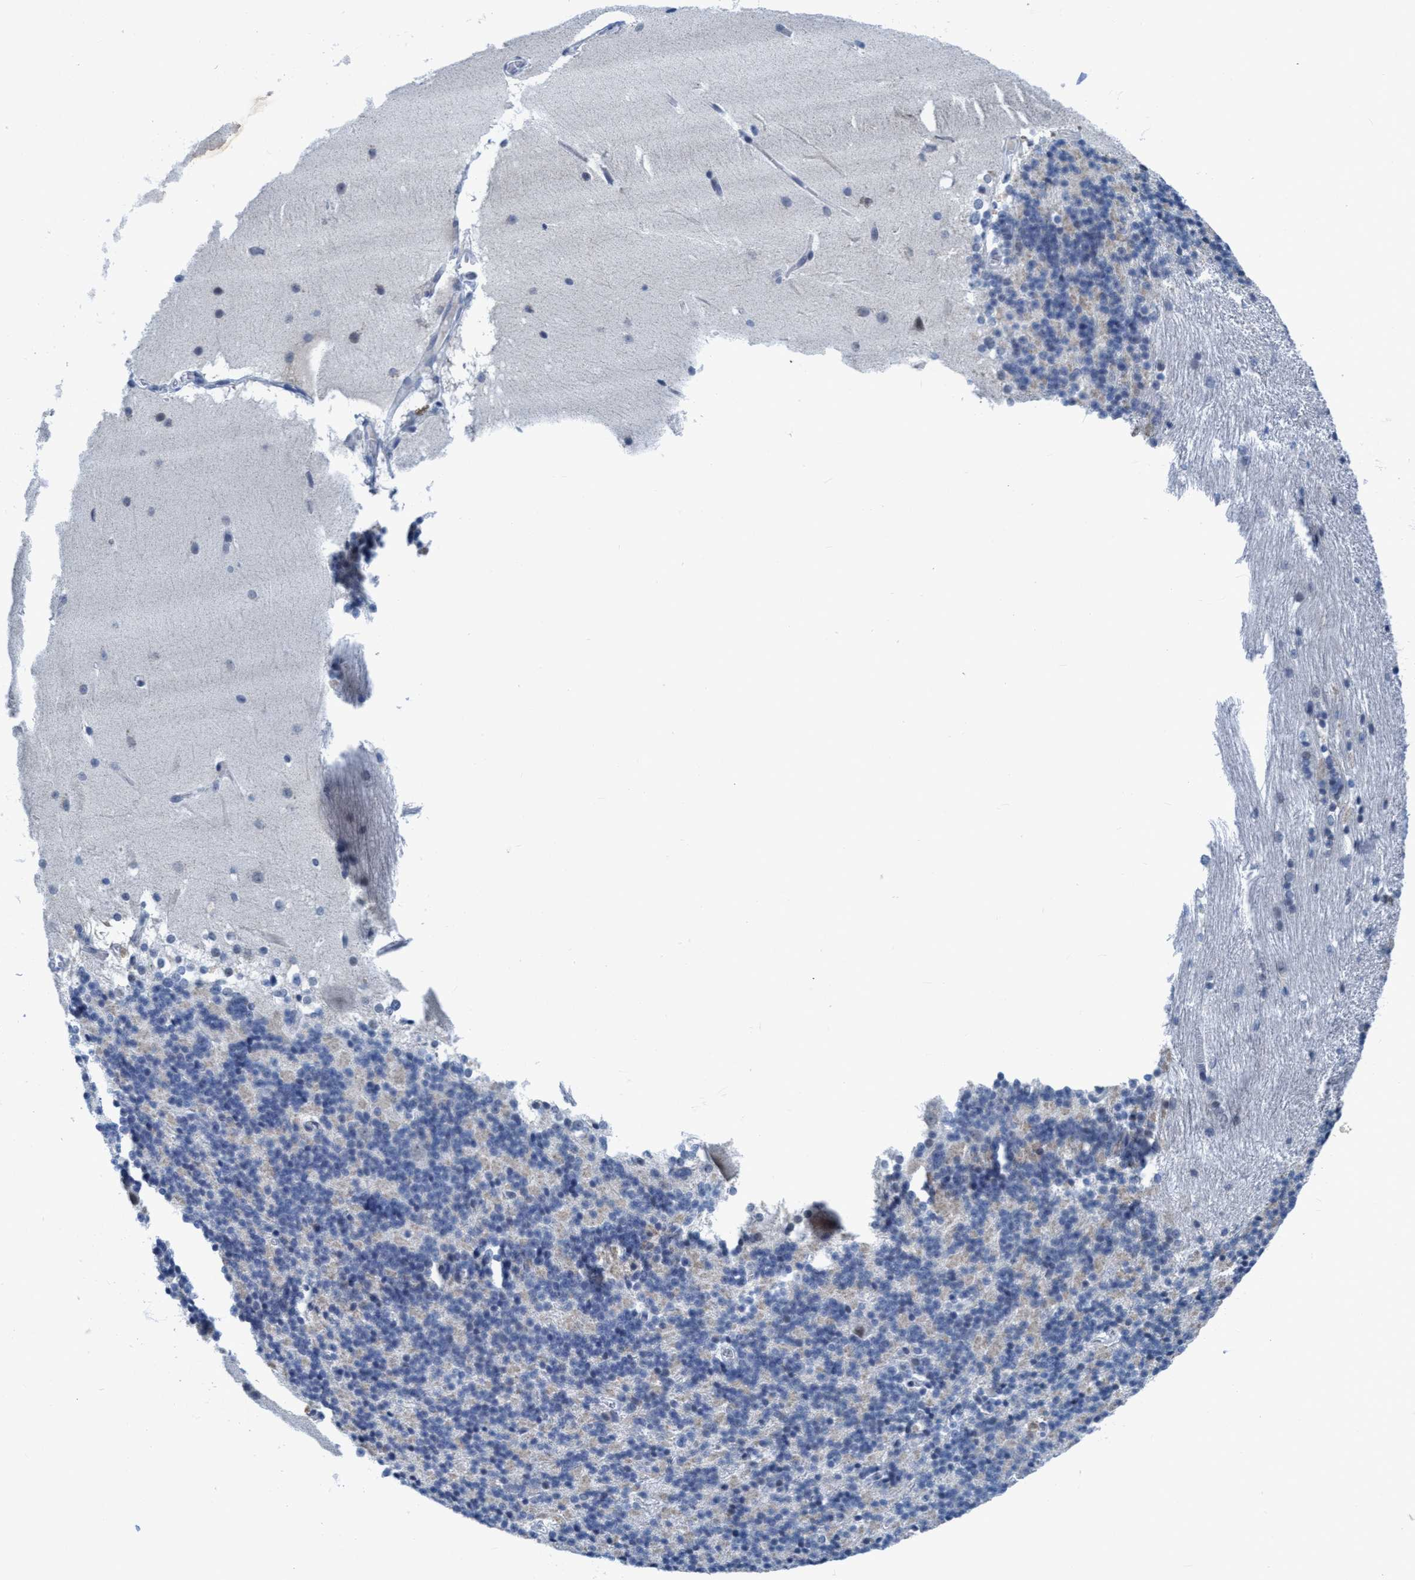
{"staining": {"intensity": "negative", "quantity": "none", "location": "none"}, "tissue": "cerebellum", "cell_type": "Cells in granular layer", "image_type": "normal", "snomed": [{"axis": "morphology", "description": "Normal tissue, NOS"}, {"axis": "topography", "description": "Cerebellum"}], "caption": "High magnification brightfield microscopy of normal cerebellum stained with DAB (brown) and counterstained with hematoxylin (blue): cells in granular layer show no significant staining. The staining is performed using DAB brown chromogen with nuclei counter-stained in using hematoxylin.", "gene": "DNAI1", "patient": {"sex": "female", "age": 19}}